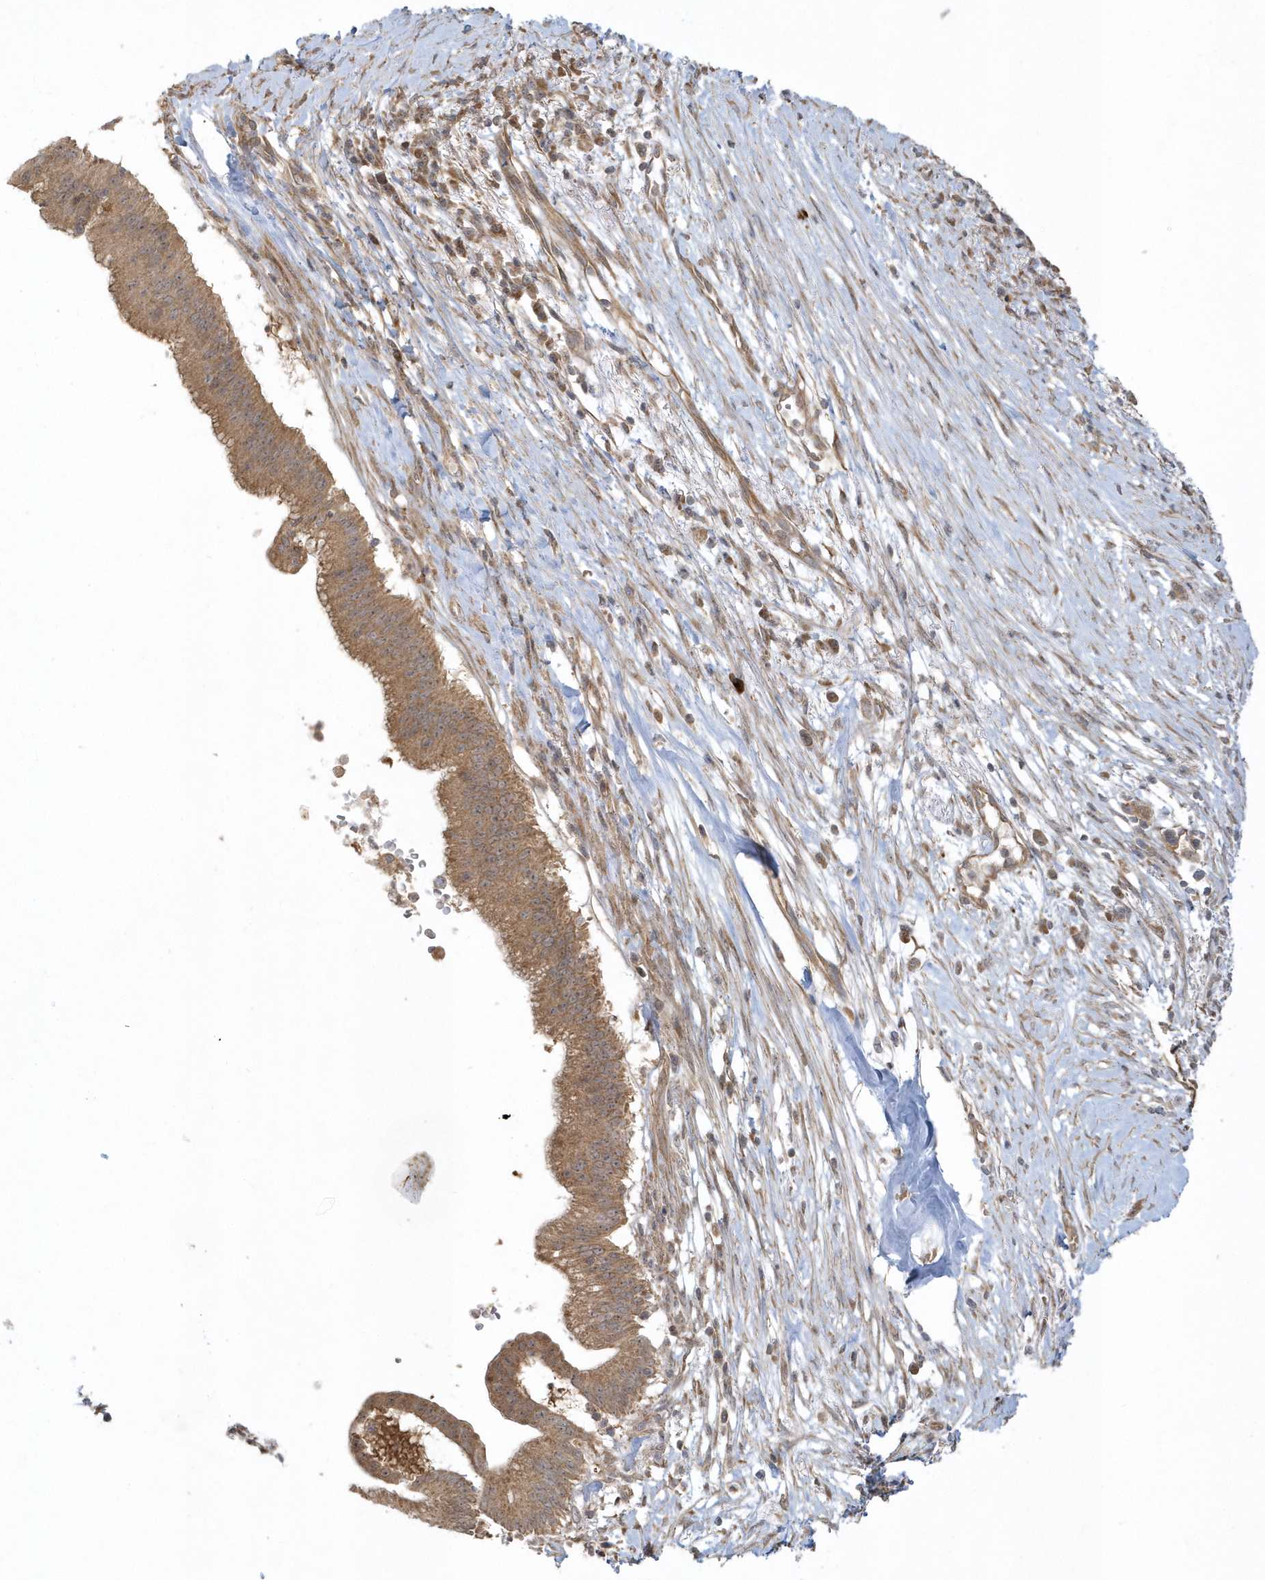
{"staining": {"intensity": "moderate", "quantity": ">75%", "location": "cytoplasmic/membranous"}, "tissue": "pancreatic cancer", "cell_type": "Tumor cells", "image_type": "cancer", "snomed": [{"axis": "morphology", "description": "Adenocarcinoma, NOS"}, {"axis": "topography", "description": "Pancreas"}], "caption": "Approximately >75% of tumor cells in adenocarcinoma (pancreatic) show moderate cytoplasmic/membranous protein expression as visualized by brown immunohistochemical staining.", "gene": "THG1L", "patient": {"sex": "male", "age": 68}}